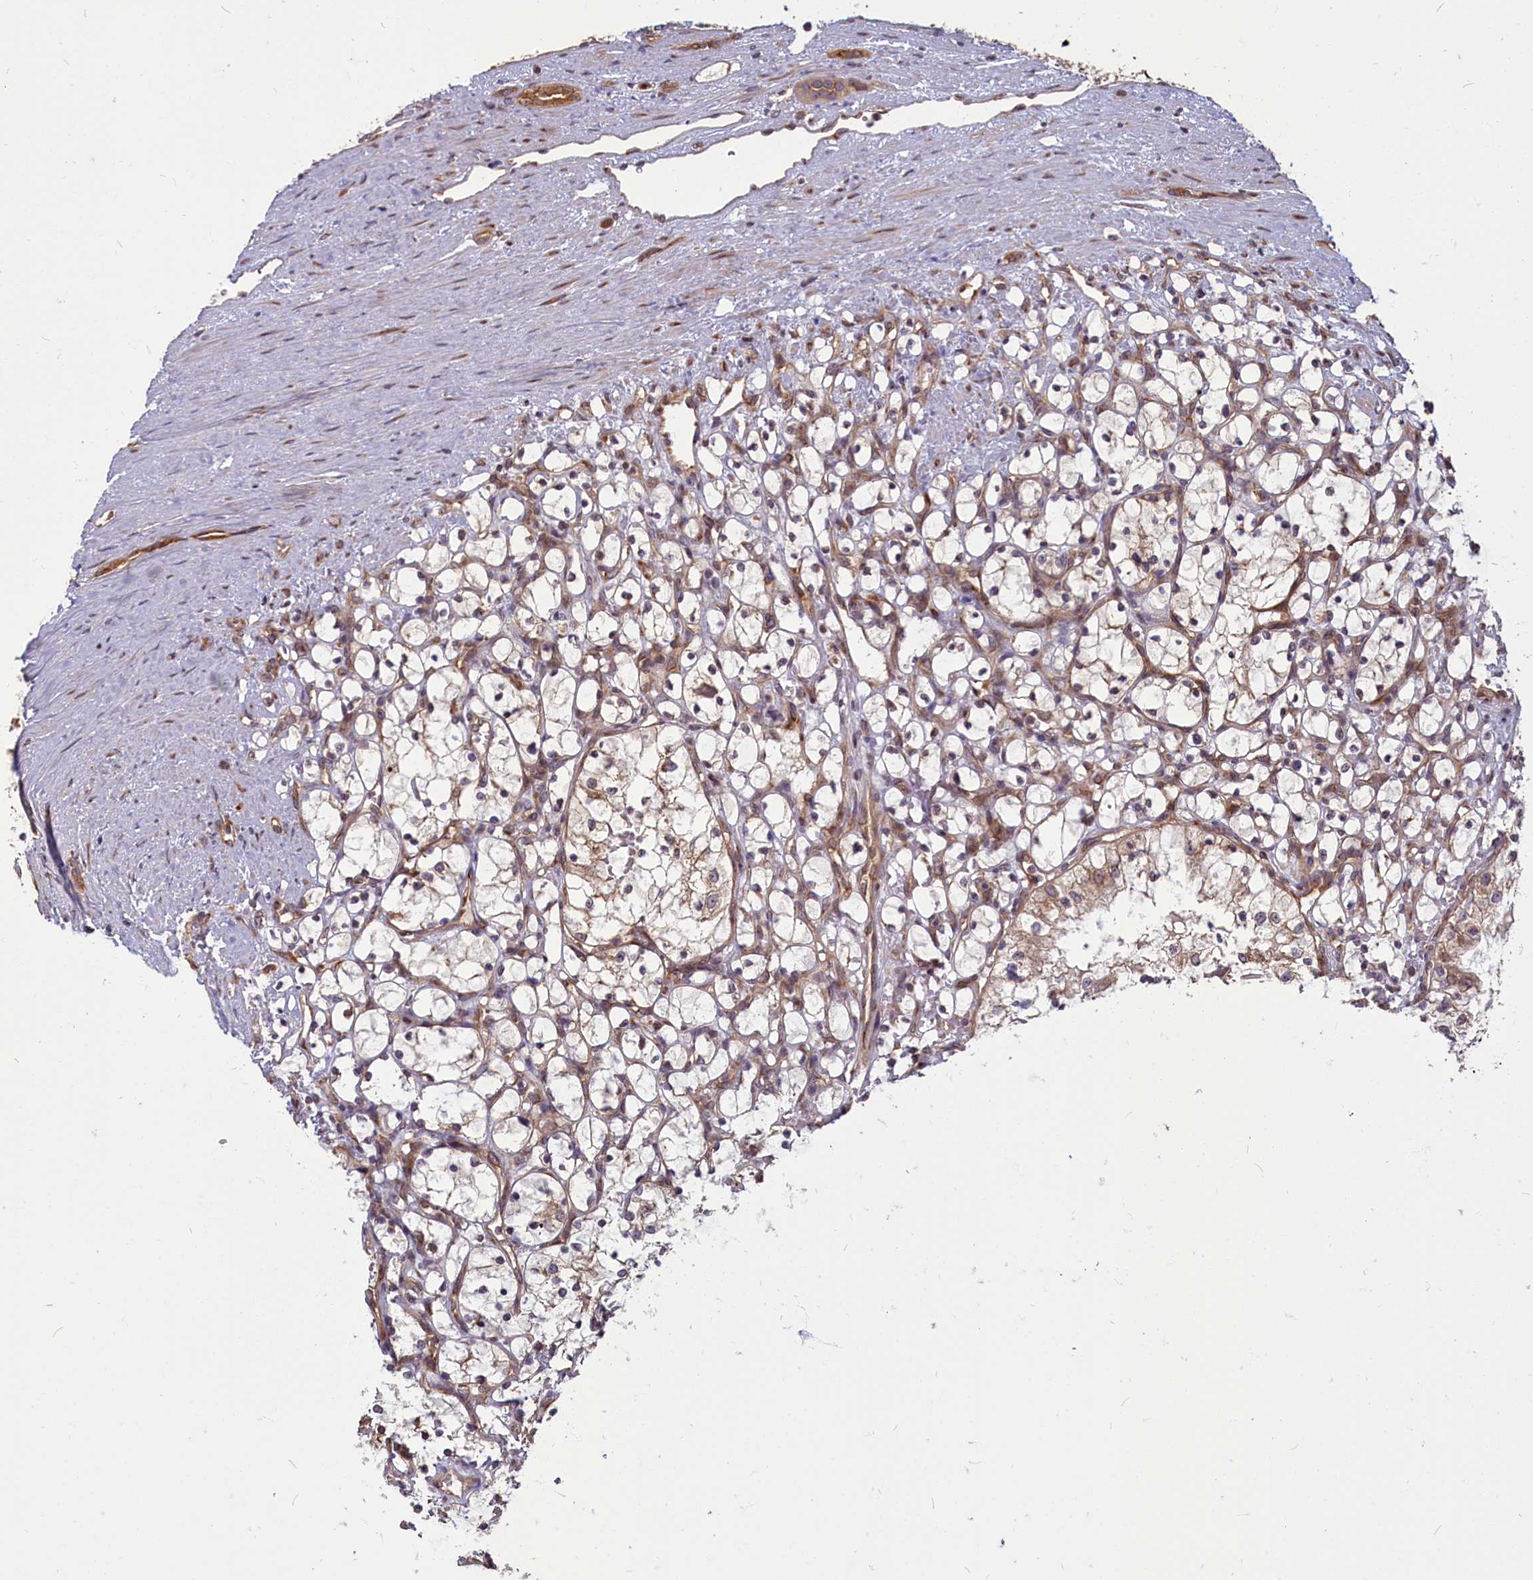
{"staining": {"intensity": "weak", "quantity": "<25%", "location": "cytoplasmic/membranous"}, "tissue": "renal cancer", "cell_type": "Tumor cells", "image_type": "cancer", "snomed": [{"axis": "morphology", "description": "Adenocarcinoma, NOS"}, {"axis": "topography", "description": "Kidney"}], "caption": "The photomicrograph demonstrates no staining of tumor cells in renal cancer (adenocarcinoma).", "gene": "MYCBP", "patient": {"sex": "female", "age": 69}}